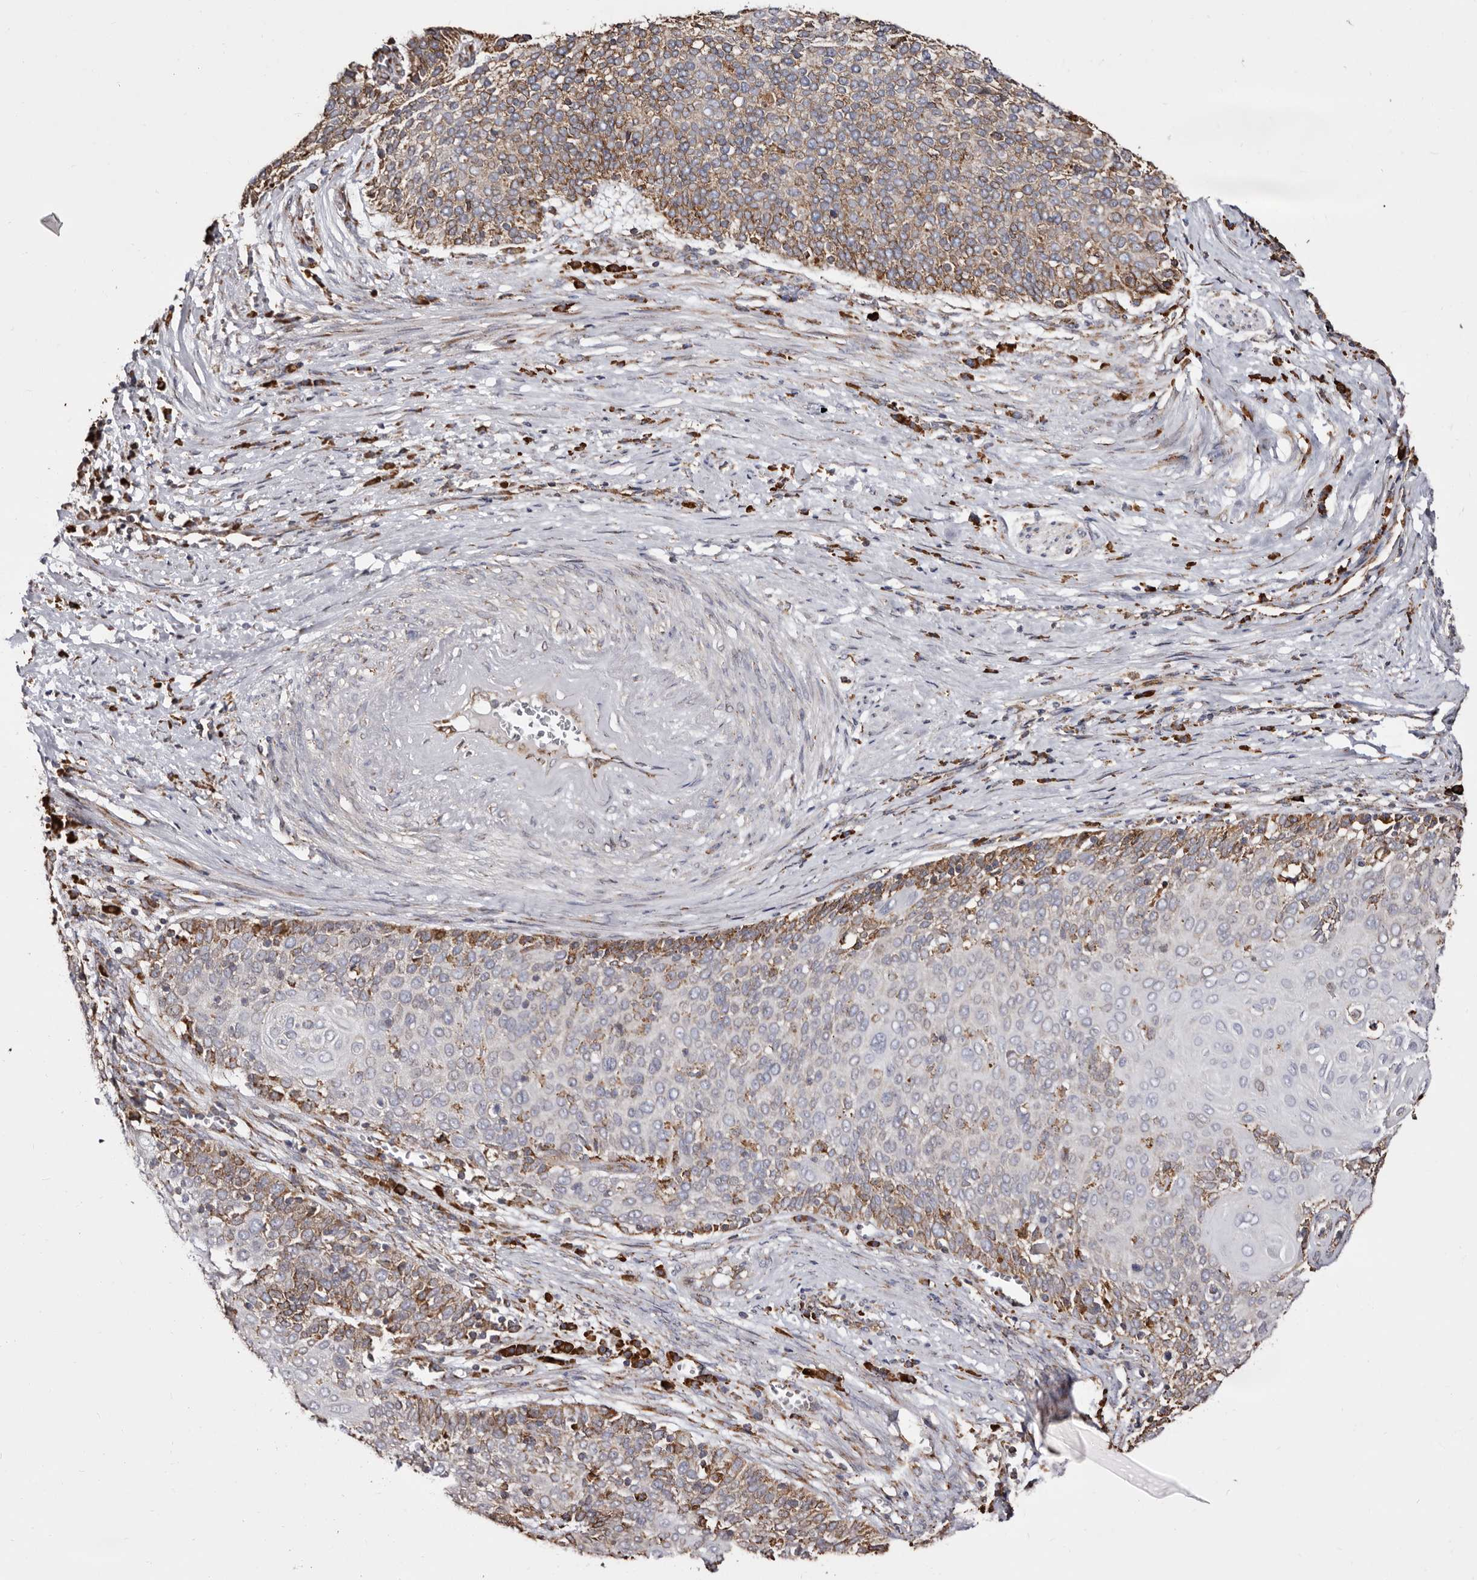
{"staining": {"intensity": "moderate", "quantity": "25%-75%", "location": "cytoplasmic/membranous"}, "tissue": "cervical cancer", "cell_type": "Tumor cells", "image_type": "cancer", "snomed": [{"axis": "morphology", "description": "Squamous cell carcinoma, NOS"}, {"axis": "topography", "description": "Cervix"}], "caption": "About 25%-75% of tumor cells in human cervical cancer exhibit moderate cytoplasmic/membranous protein expression as visualized by brown immunohistochemical staining.", "gene": "ACBD6", "patient": {"sex": "female", "age": 39}}